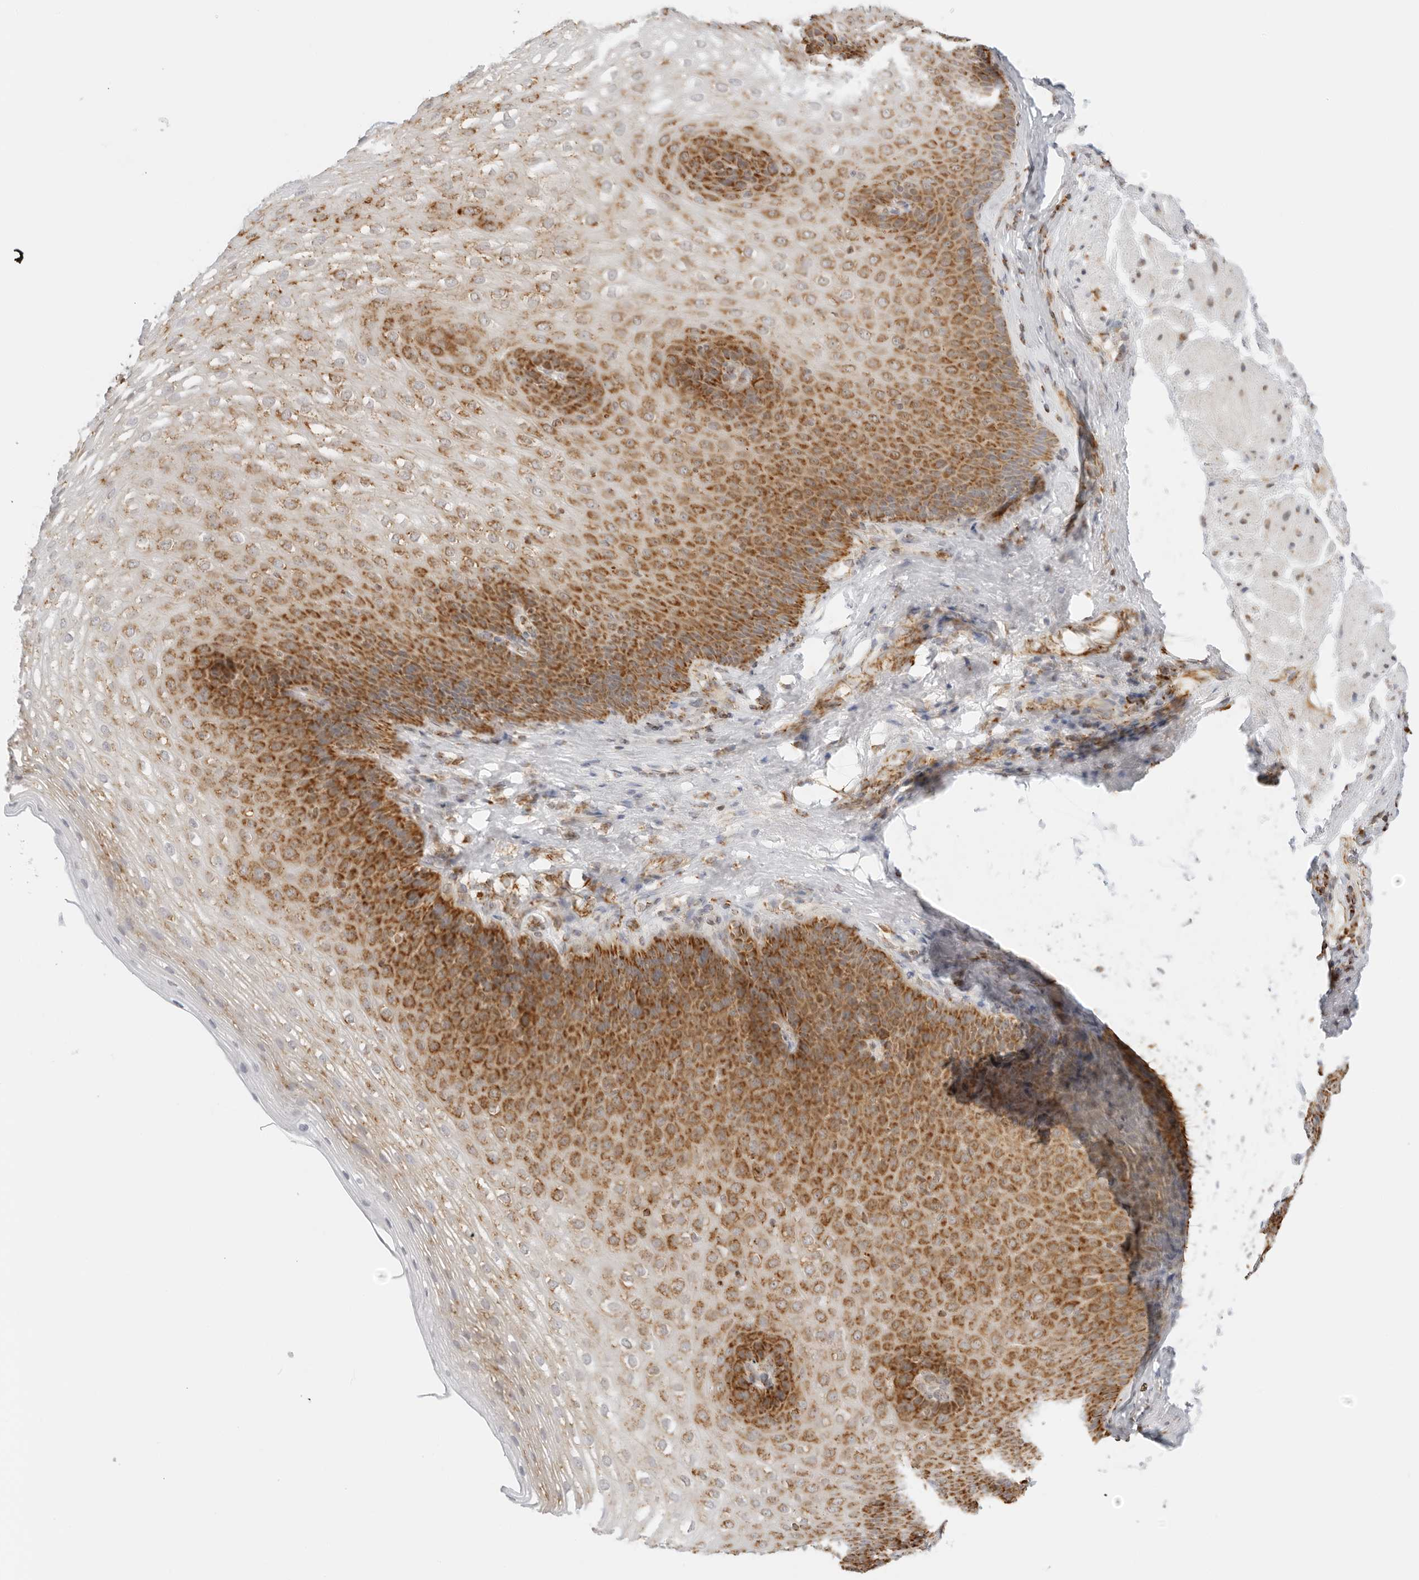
{"staining": {"intensity": "strong", "quantity": "25%-75%", "location": "cytoplasmic/membranous"}, "tissue": "esophagus", "cell_type": "Squamous epithelial cells", "image_type": "normal", "snomed": [{"axis": "morphology", "description": "Normal tissue, NOS"}, {"axis": "topography", "description": "Esophagus"}], "caption": "A micrograph of human esophagus stained for a protein shows strong cytoplasmic/membranous brown staining in squamous epithelial cells. Nuclei are stained in blue.", "gene": "RC3H1", "patient": {"sex": "female", "age": 66}}